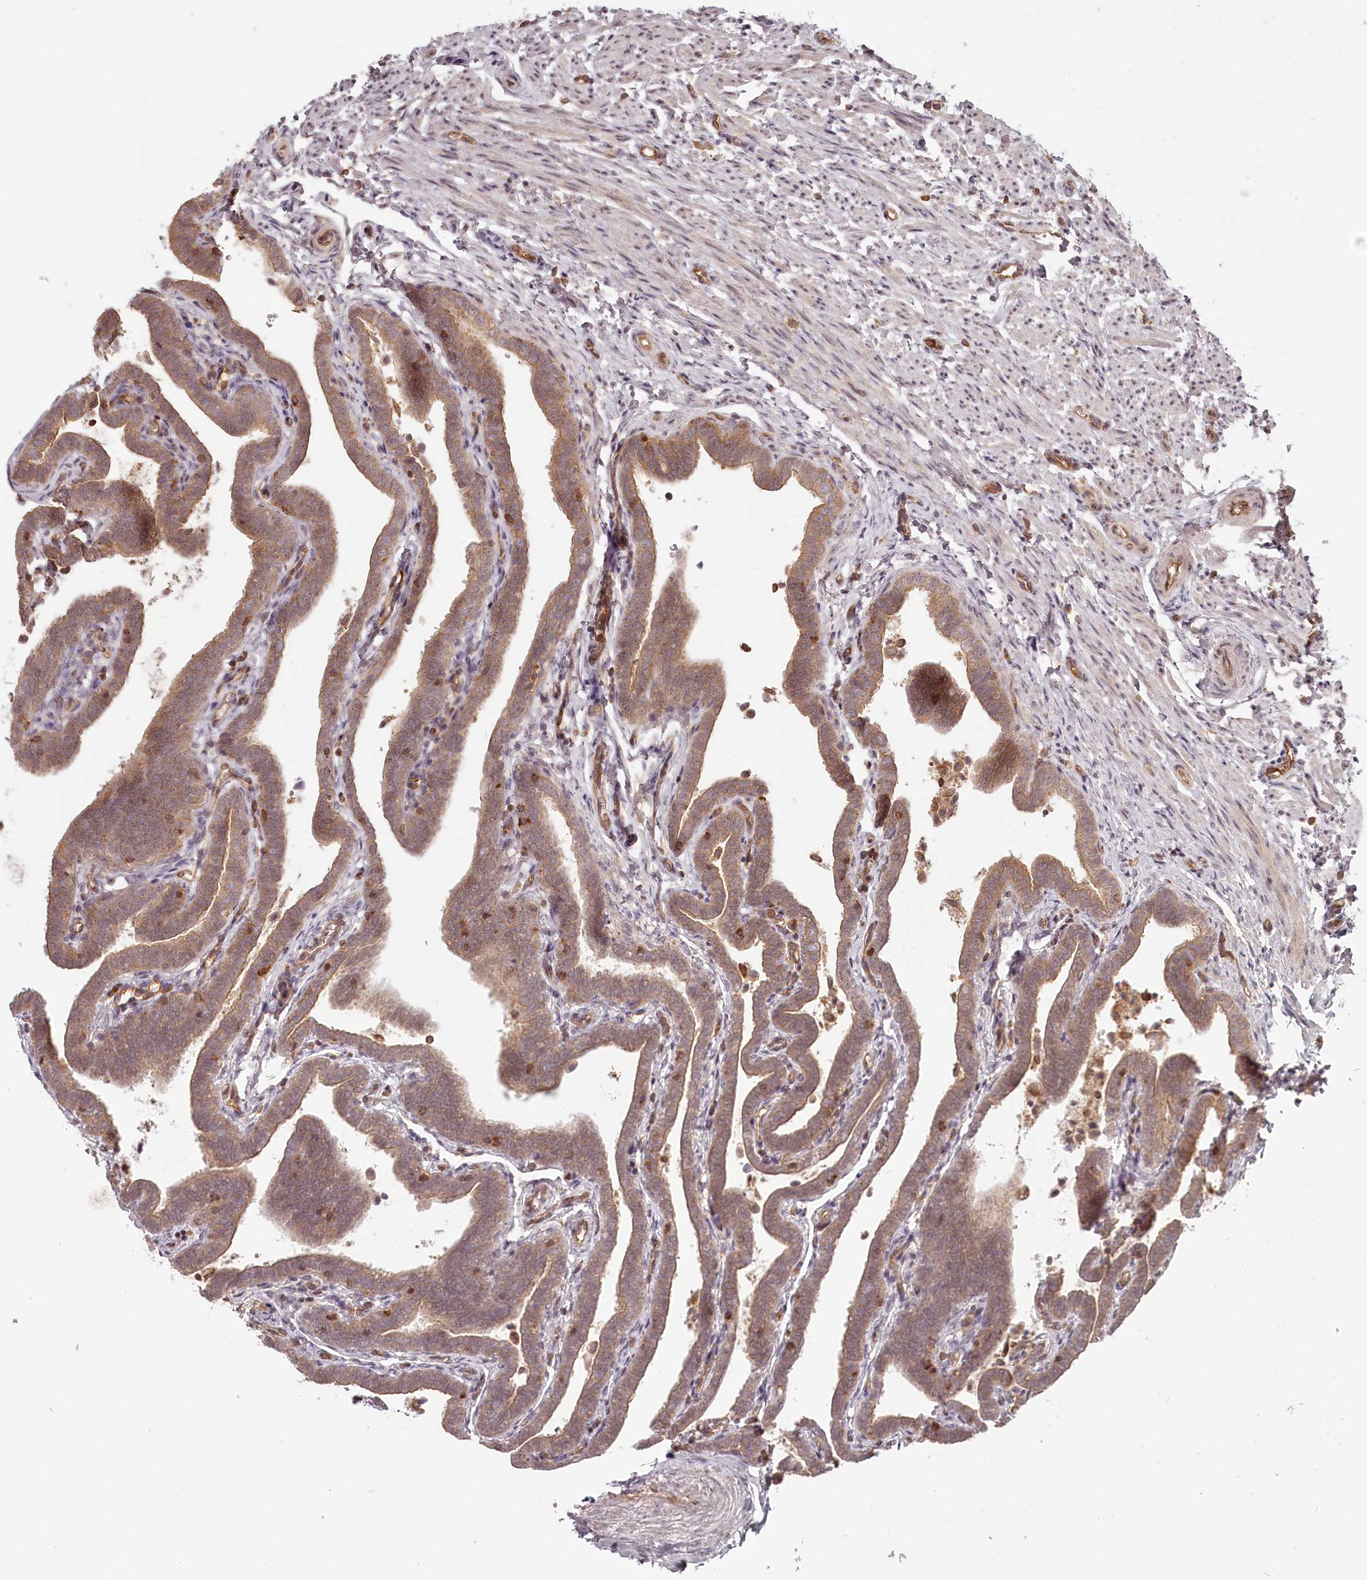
{"staining": {"intensity": "moderate", "quantity": ">75%", "location": "cytoplasmic/membranous"}, "tissue": "fallopian tube", "cell_type": "Glandular cells", "image_type": "normal", "snomed": [{"axis": "morphology", "description": "Normal tissue, NOS"}, {"axis": "topography", "description": "Fallopian tube"}], "caption": "Immunohistochemical staining of unremarkable fallopian tube exhibits >75% levels of moderate cytoplasmic/membranous protein staining in about >75% of glandular cells.", "gene": "TMIE", "patient": {"sex": "female", "age": 36}}